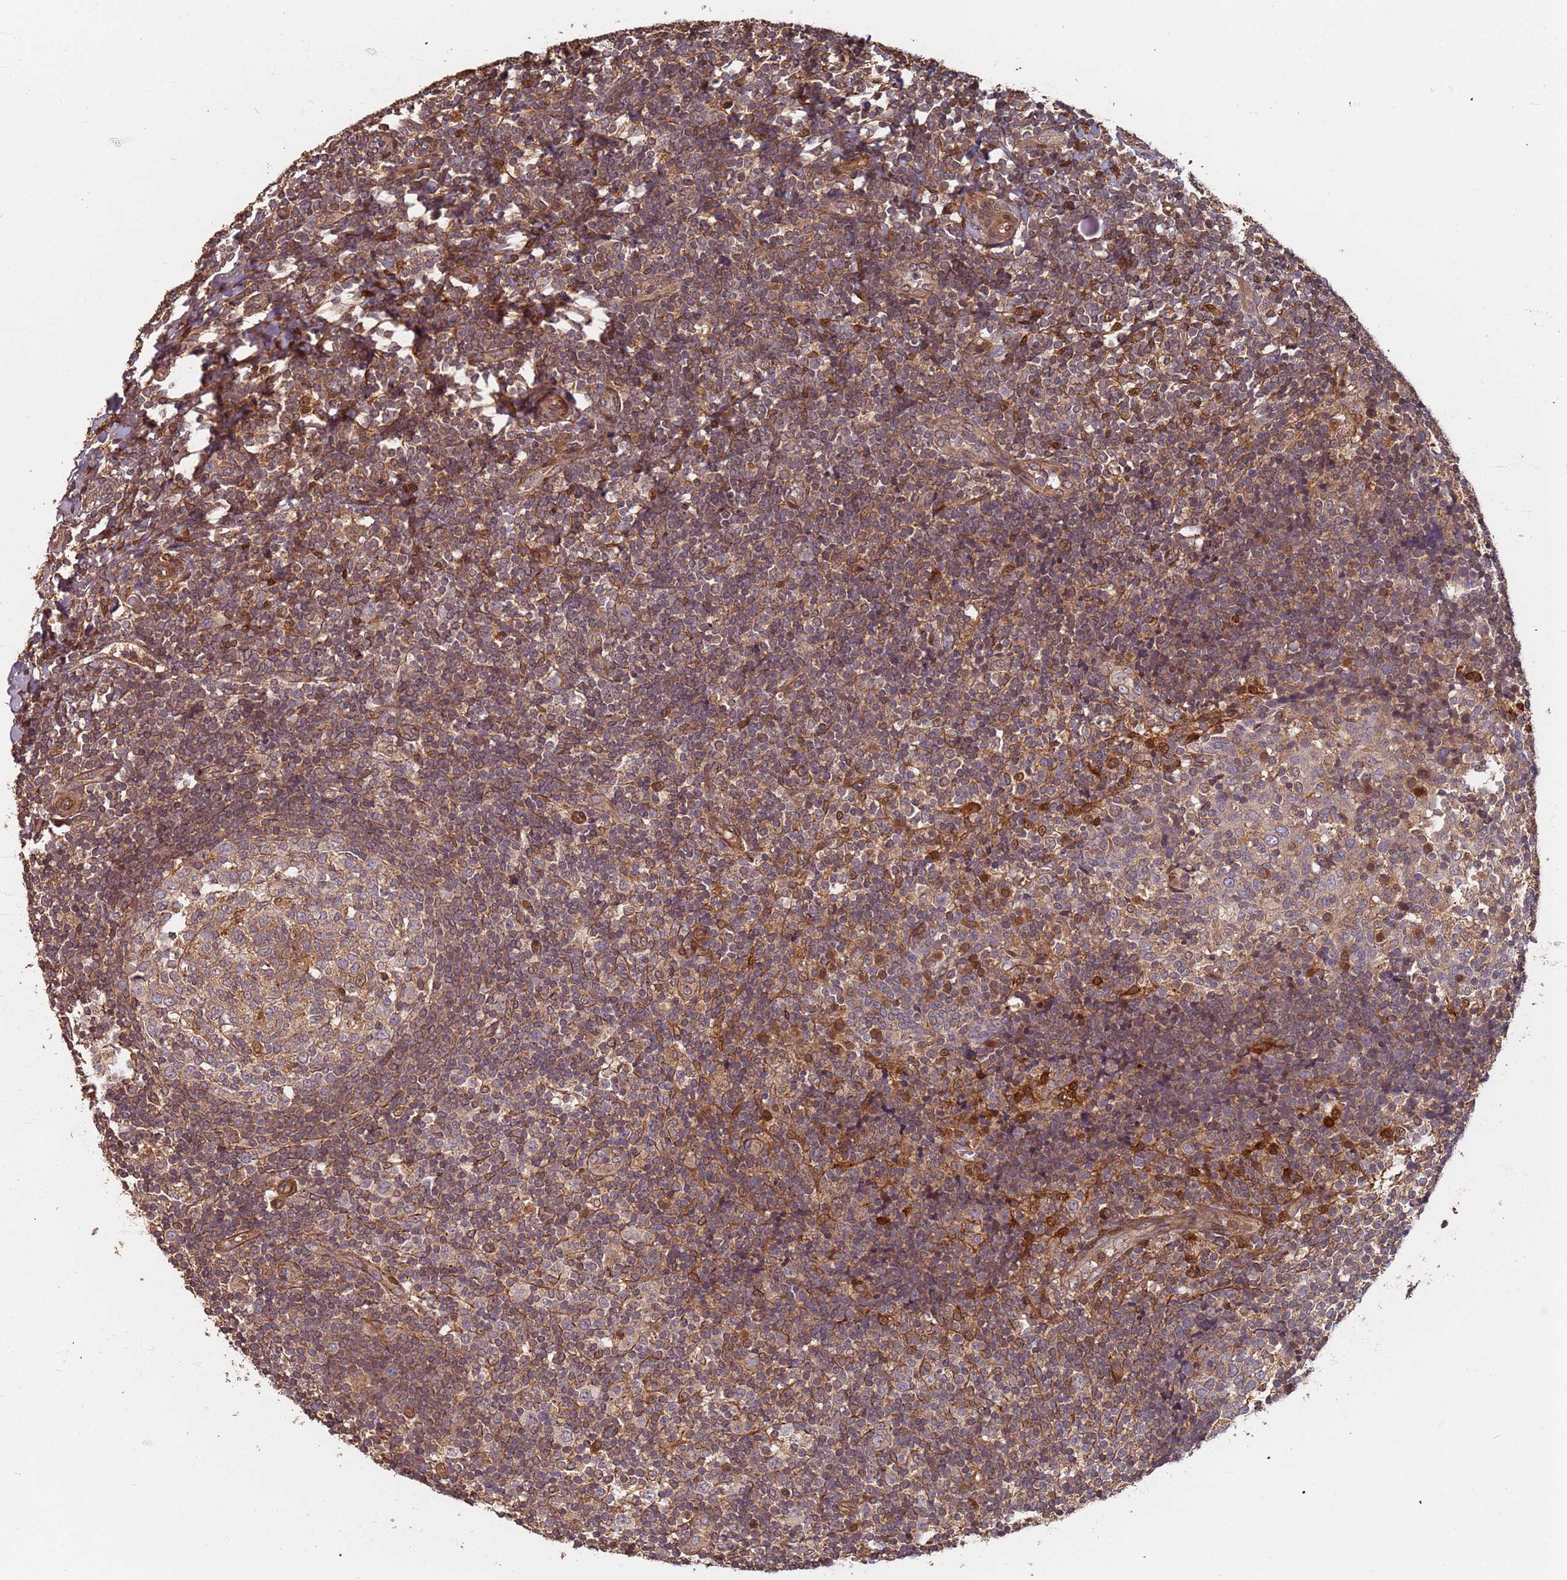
{"staining": {"intensity": "weak", "quantity": "25%-75%", "location": "cytoplasmic/membranous,nuclear"}, "tissue": "tonsil", "cell_type": "Germinal center cells", "image_type": "normal", "snomed": [{"axis": "morphology", "description": "Normal tissue, NOS"}, {"axis": "topography", "description": "Tonsil"}], "caption": "Immunohistochemical staining of unremarkable human tonsil reveals low levels of weak cytoplasmic/membranous,nuclear expression in about 25%-75% of germinal center cells. Nuclei are stained in blue.", "gene": "SDCCAG8", "patient": {"sex": "female", "age": 19}}